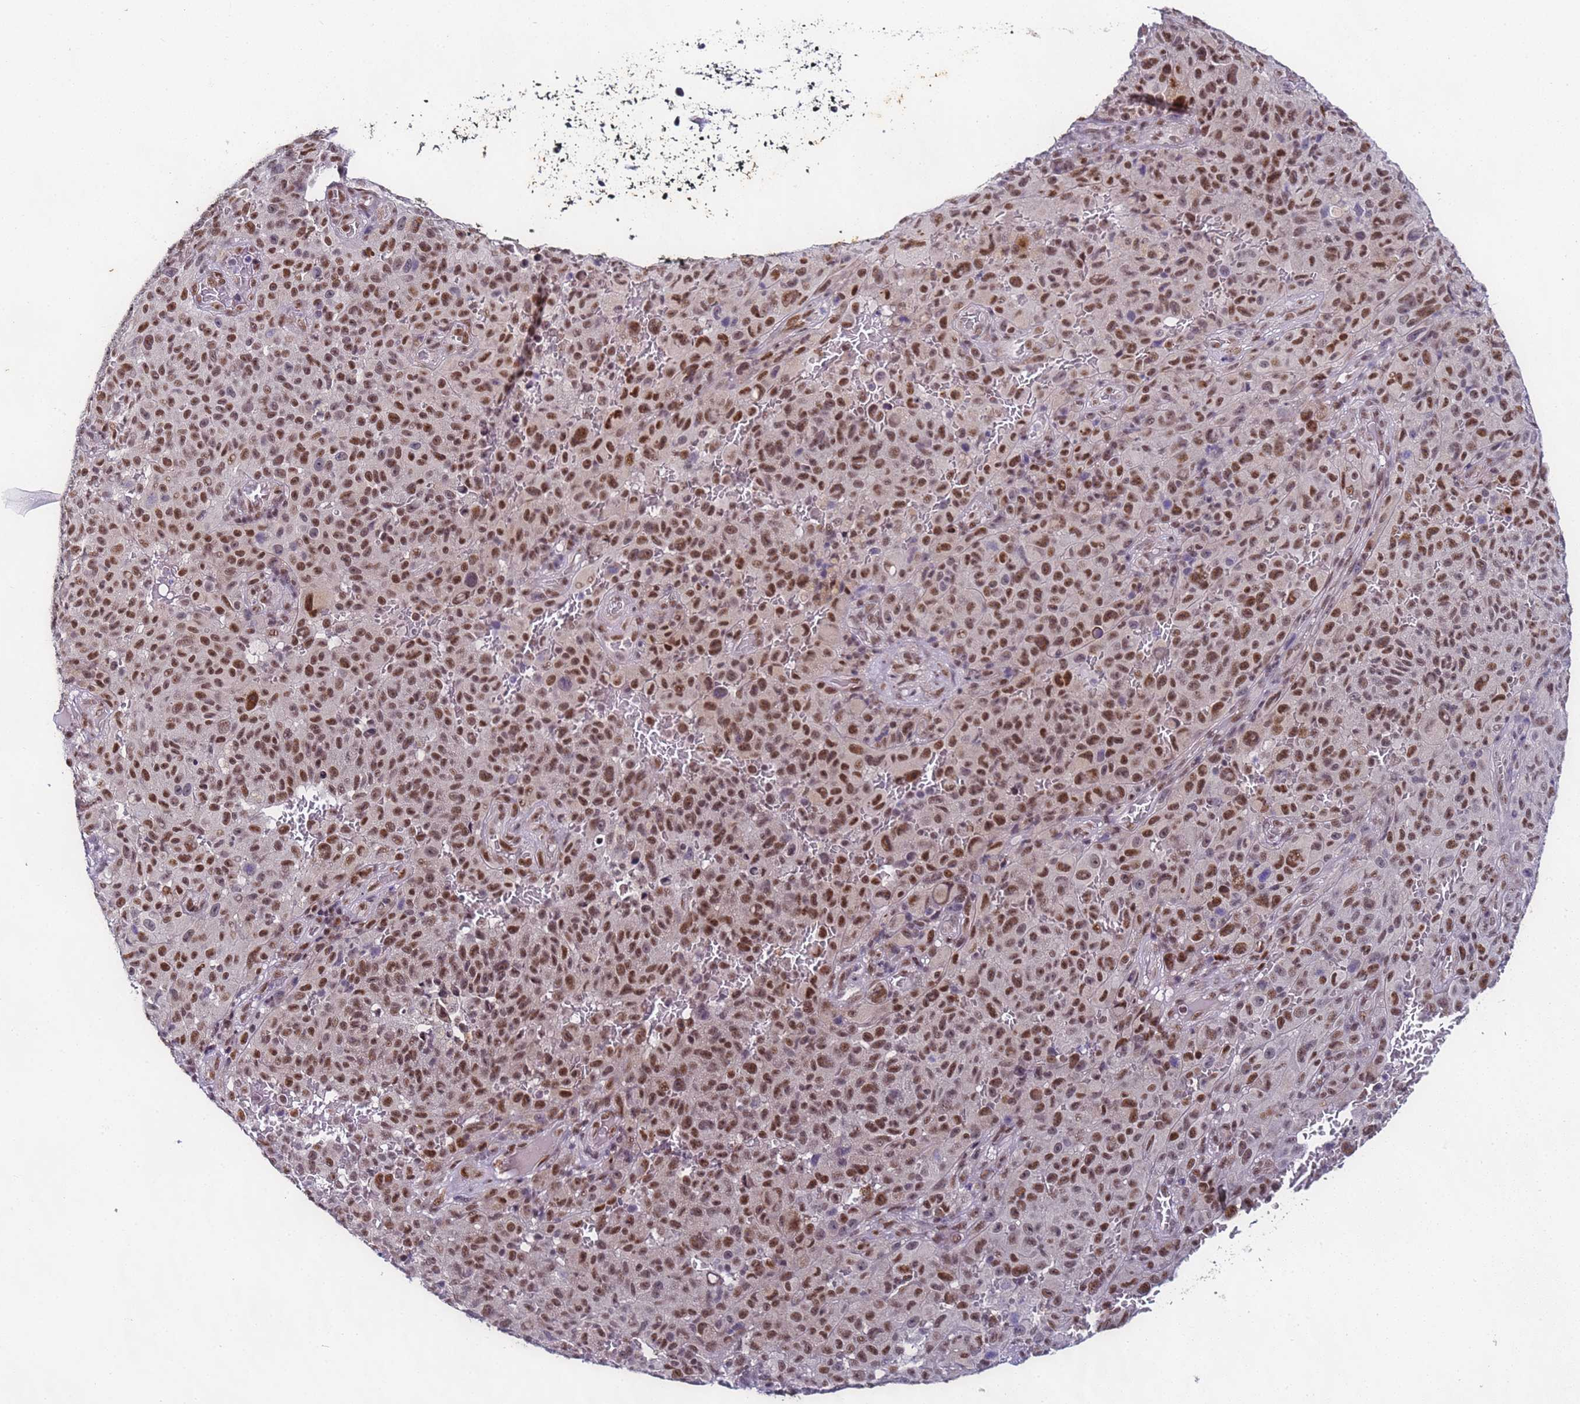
{"staining": {"intensity": "moderate", "quantity": ">75%", "location": "nuclear"}, "tissue": "melanoma", "cell_type": "Tumor cells", "image_type": "cancer", "snomed": [{"axis": "morphology", "description": "Malignant melanoma, NOS"}, {"axis": "topography", "description": "Skin"}], "caption": "This is an image of immunohistochemistry staining of malignant melanoma, which shows moderate expression in the nuclear of tumor cells.", "gene": "FNBP4", "patient": {"sex": "female", "age": 82}}